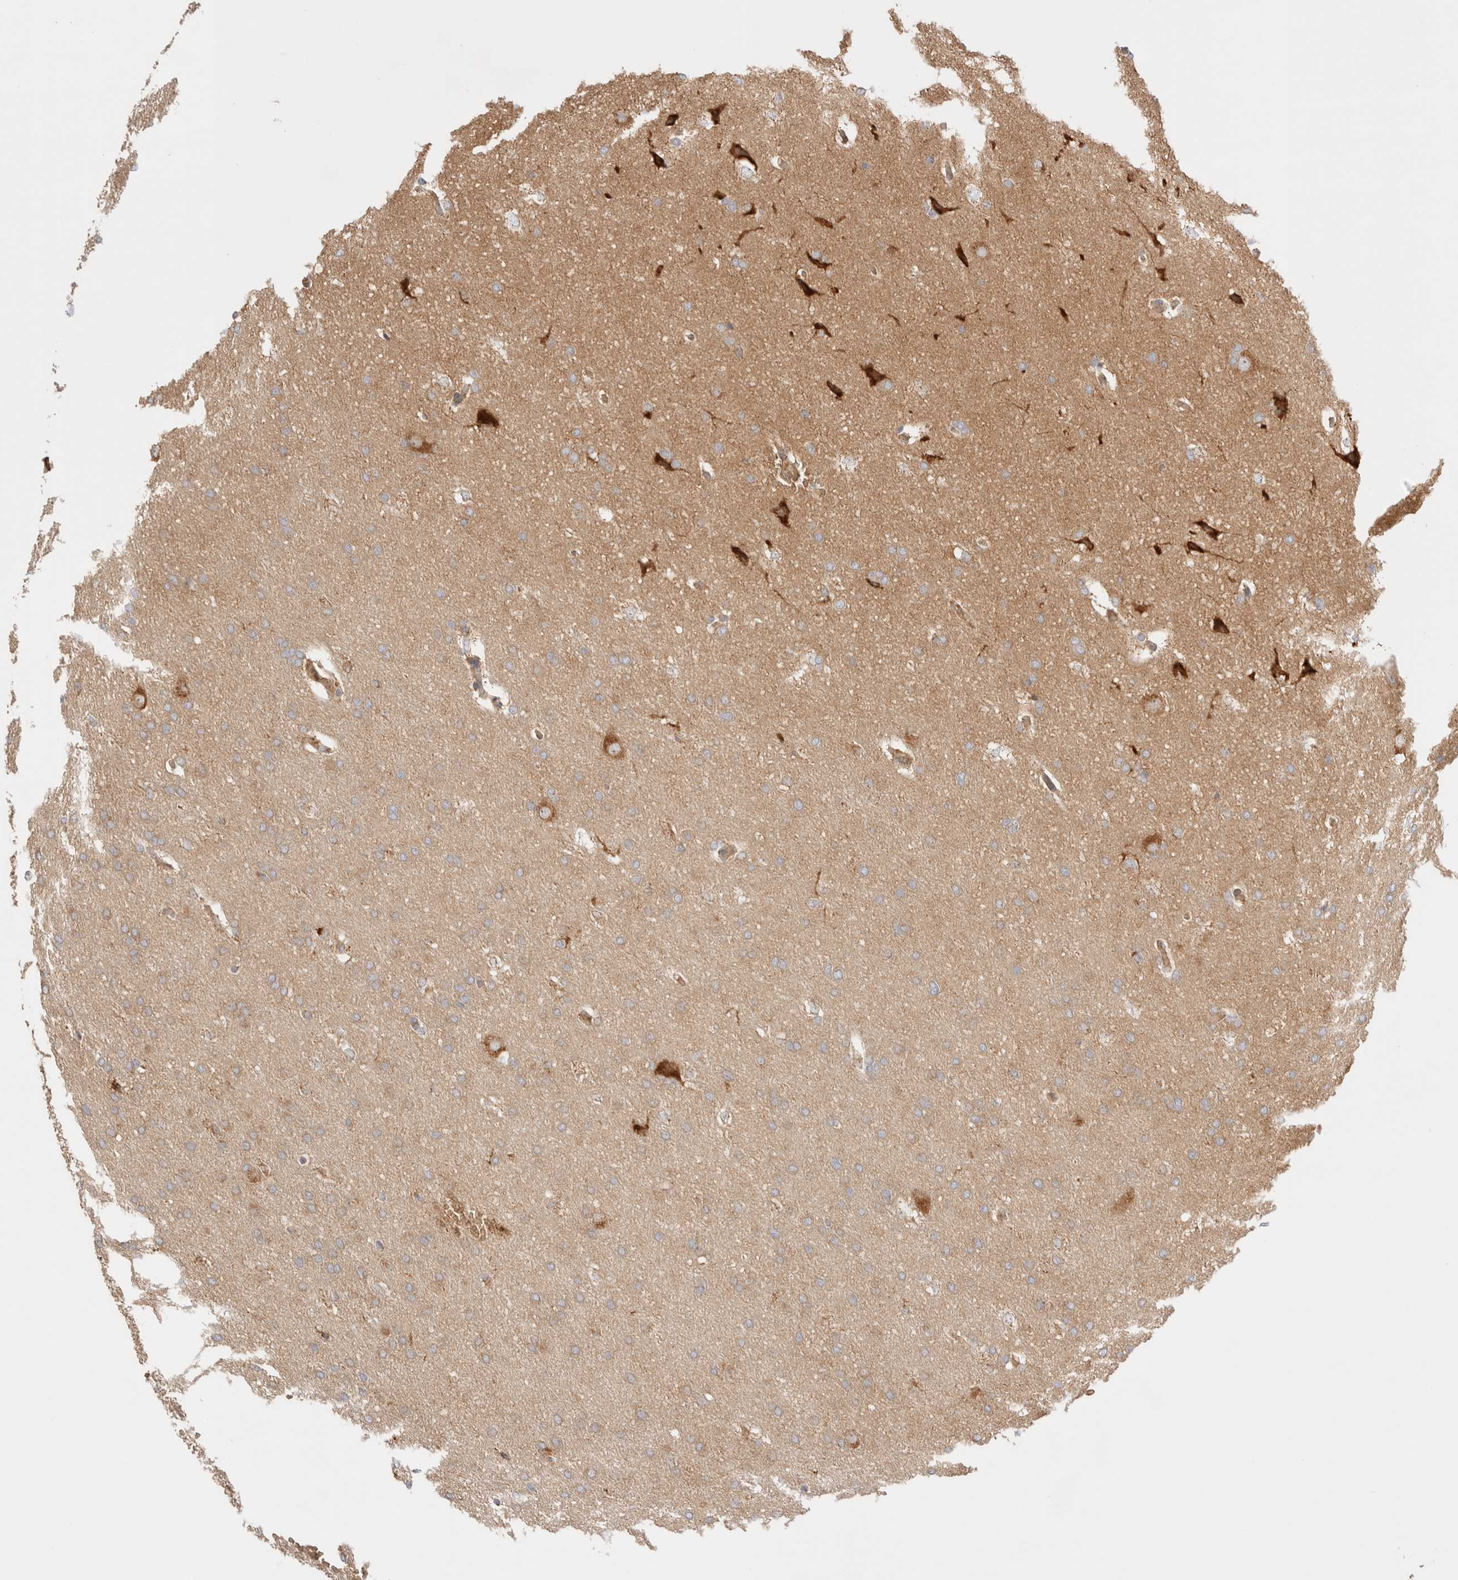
{"staining": {"intensity": "weak", "quantity": ">75%", "location": "cytoplasmic/membranous"}, "tissue": "glioma", "cell_type": "Tumor cells", "image_type": "cancer", "snomed": [{"axis": "morphology", "description": "Glioma, malignant, Low grade"}, {"axis": "topography", "description": "Brain"}], "caption": "Immunohistochemical staining of human glioma displays low levels of weak cytoplasmic/membranous staining in about >75% of tumor cells.", "gene": "UTS2B", "patient": {"sex": "female", "age": 37}}